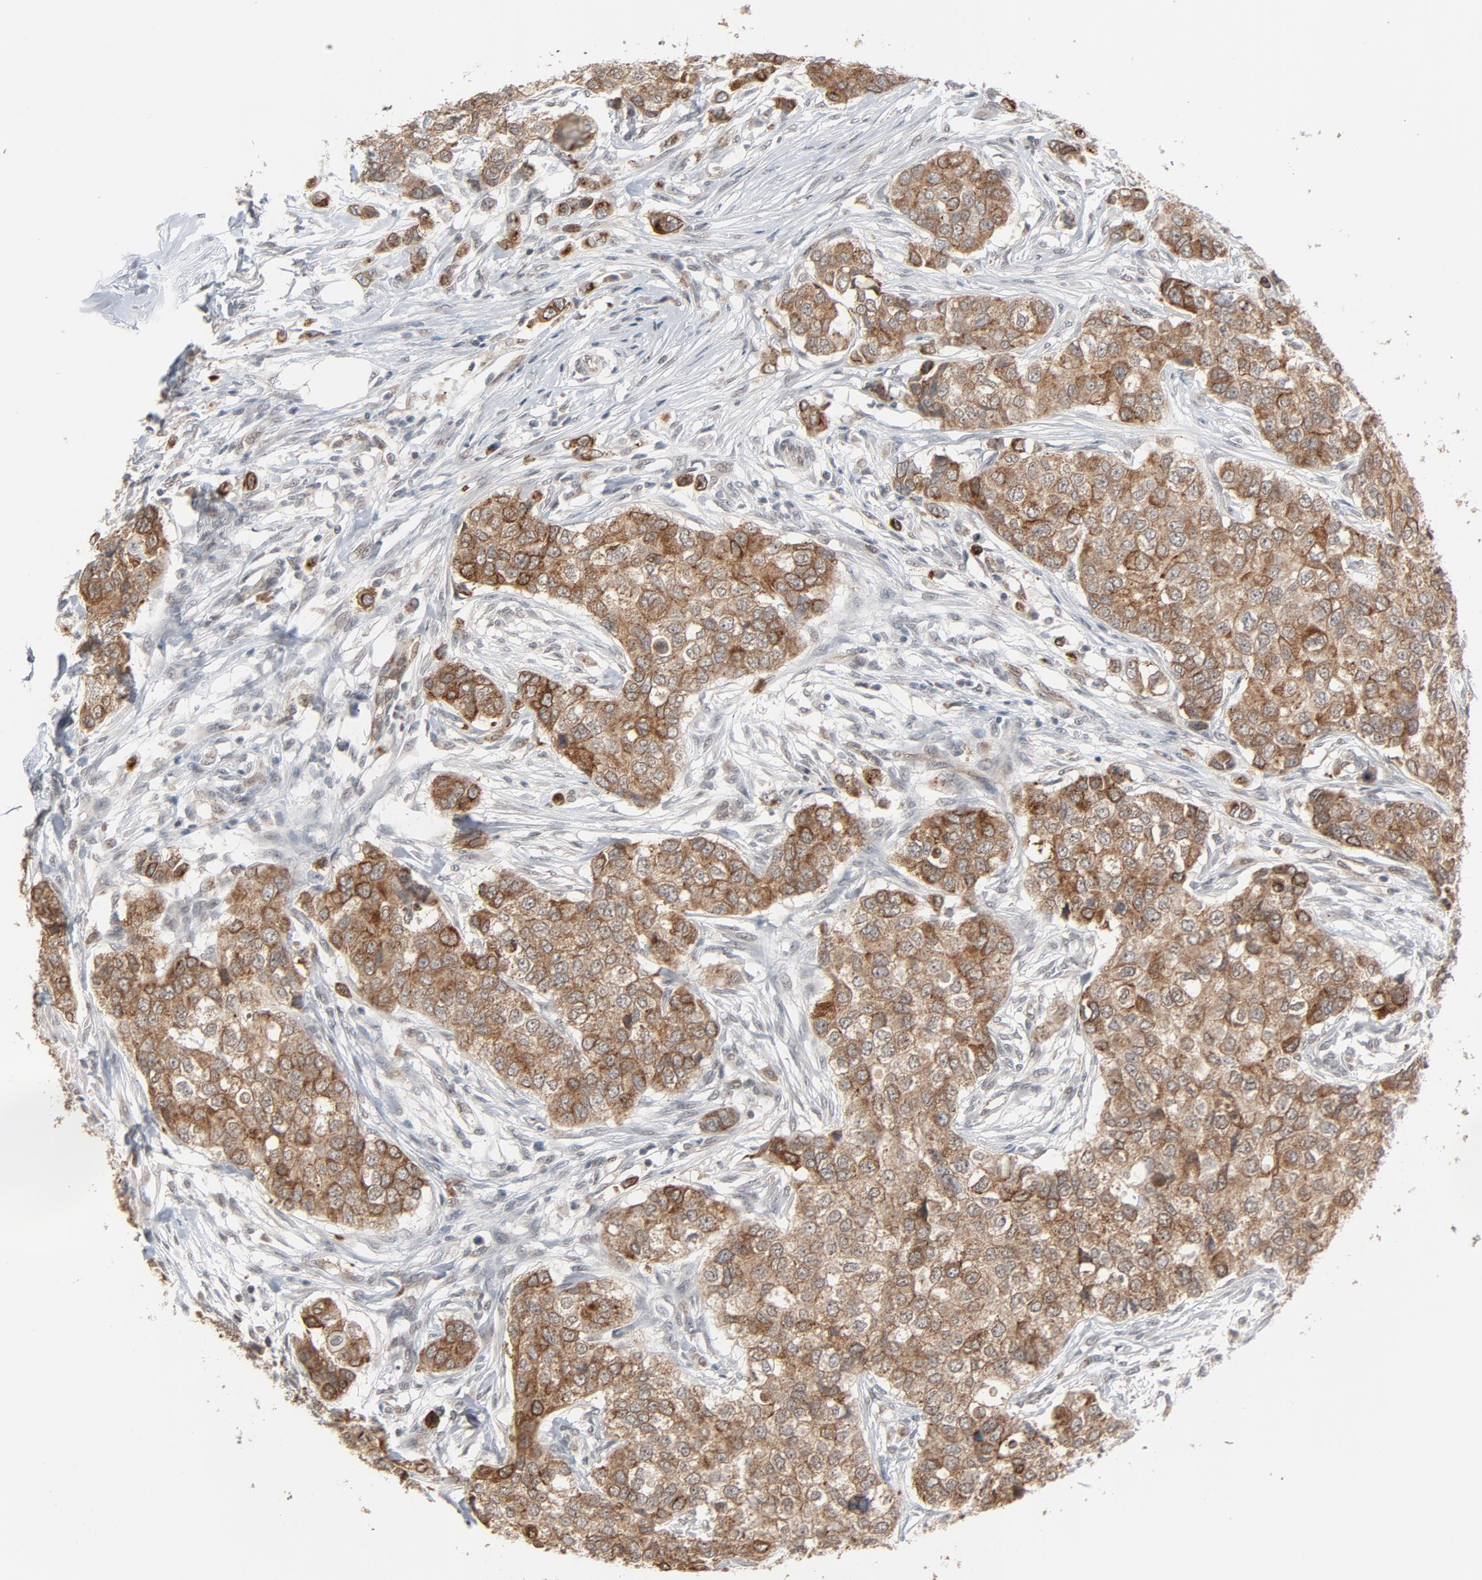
{"staining": {"intensity": "moderate", "quantity": ">75%", "location": "cytoplasmic/membranous"}, "tissue": "breast cancer", "cell_type": "Tumor cells", "image_type": "cancer", "snomed": [{"axis": "morphology", "description": "Normal tissue, NOS"}, {"axis": "morphology", "description": "Duct carcinoma"}, {"axis": "topography", "description": "Breast"}], "caption": "This photomicrograph displays breast intraductal carcinoma stained with IHC to label a protein in brown. The cytoplasmic/membranous of tumor cells show moderate positivity for the protein. Nuclei are counter-stained blue.", "gene": "ITPR3", "patient": {"sex": "female", "age": 49}}